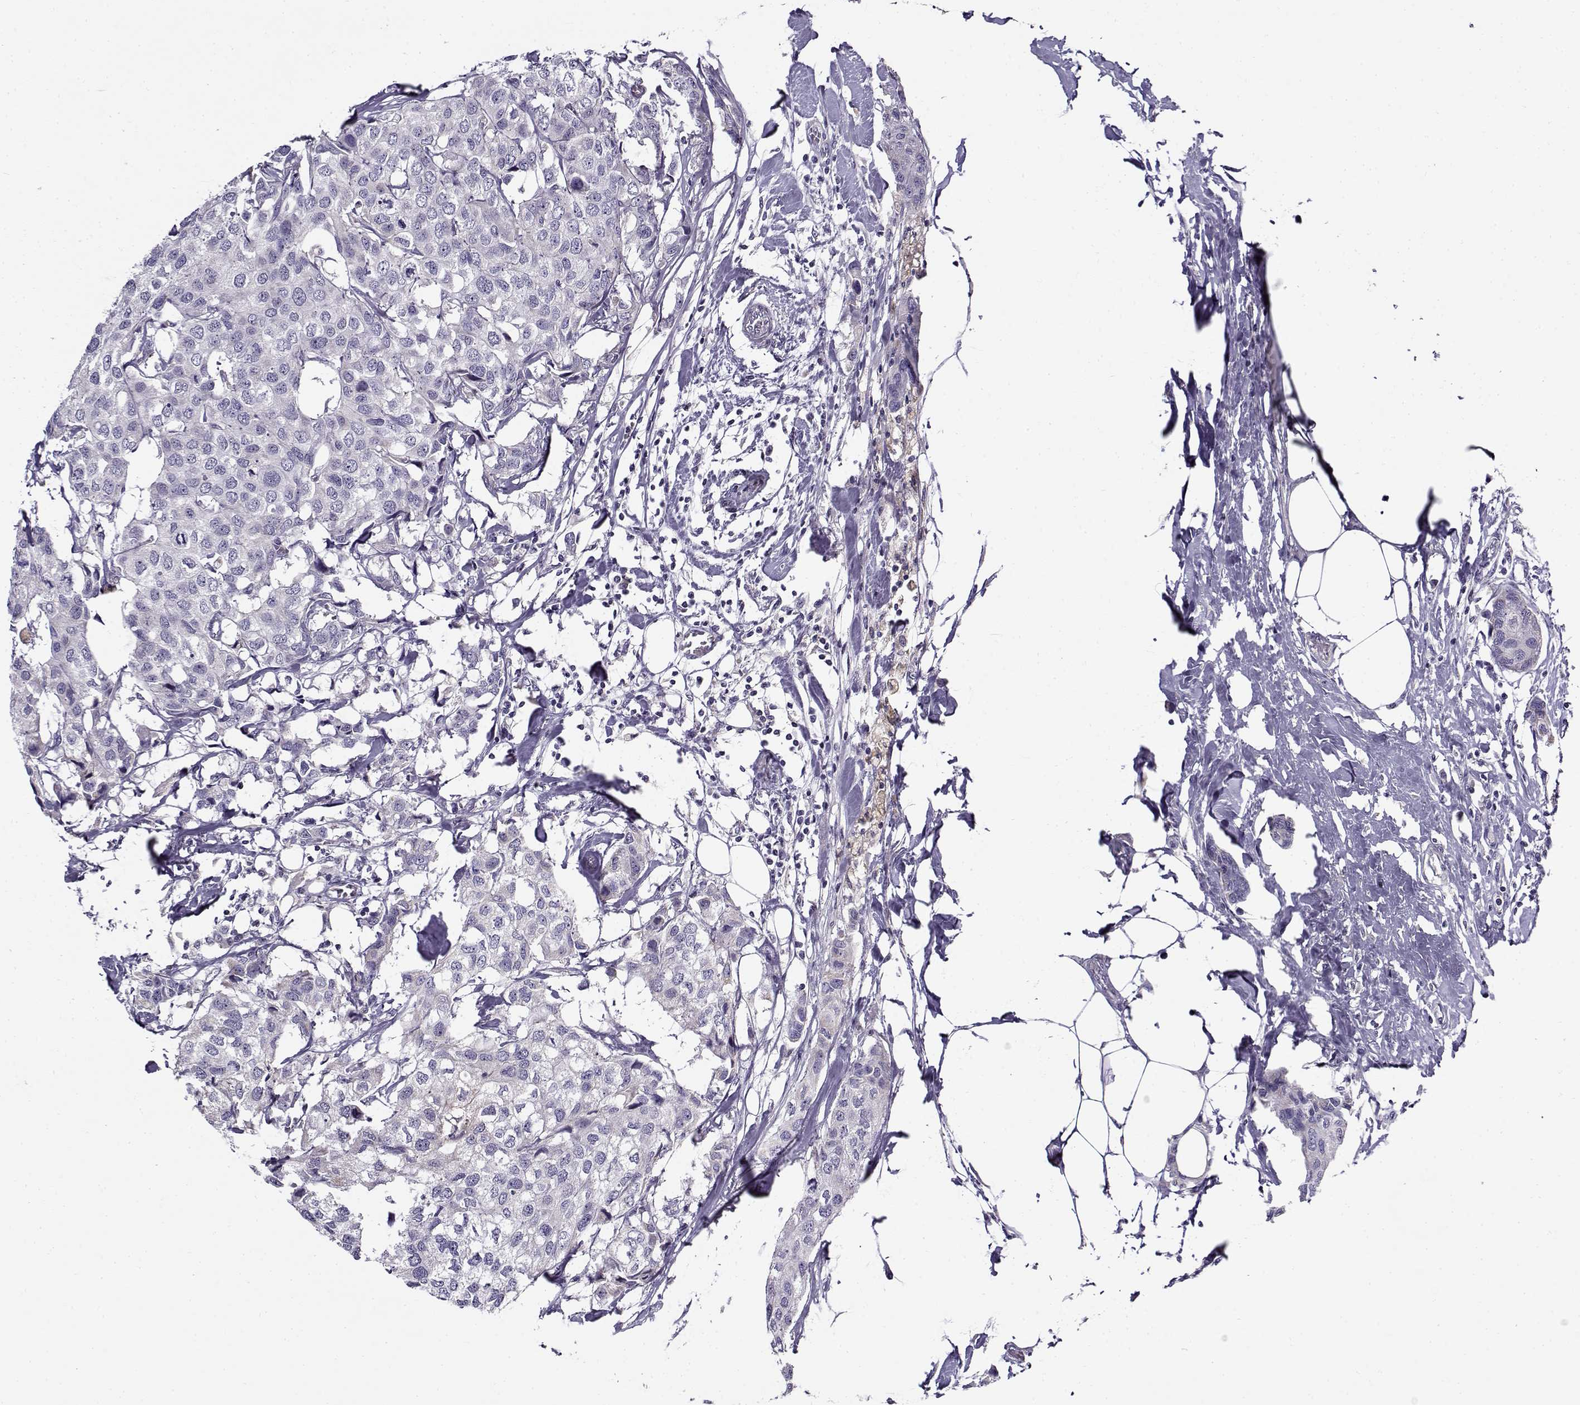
{"staining": {"intensity": "negative", "quantity": "none", "location": "none"}, "tissue": "breast cancer", "cell_type": "Tumor cells", "image_type": "cancer", "snomed": [{"axis": "morphology", "description": "Duct carcinoma"}, {"axis": "topography", "description": "Breast"}], "caption": "This is an IHC micrograph of human breast cancer (infiltrating ductal carcinoma). There is no staining in tumor cells.", "gene": "FEZF1", "patient": {"sex": "female", "age": 80}}